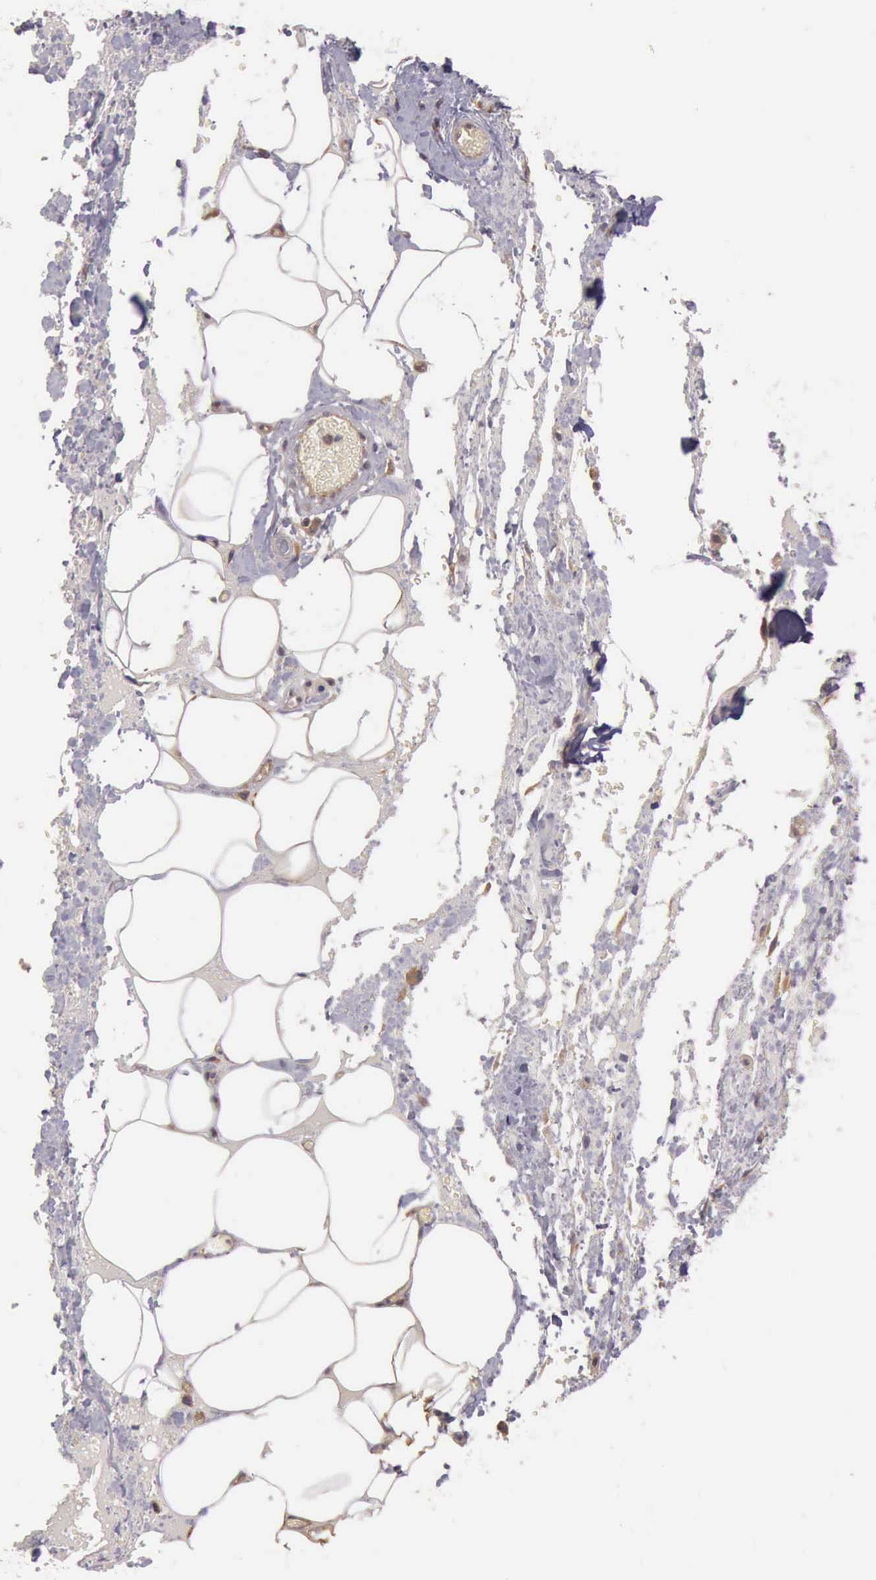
{"staining": {"intensity": "weak", "quantity": "<25%", "location": "cytoplasmic/membranous"}, "tissue": "smooth muscle", "cell_type": "Smooth muscle cells", "image_type": "normal", "snomed": [{"axis": "morphology", "description": "Normal tissue, NOS"}, {"axis": "topography", "description": "Uterus"}], "caption": "DAB immunohistochemical staining of benign human smooth muscle reveals no significant positivity in smooth muscle cells.", "gene": "EIF5", "patient": {"sex": "female", "age": 56}}